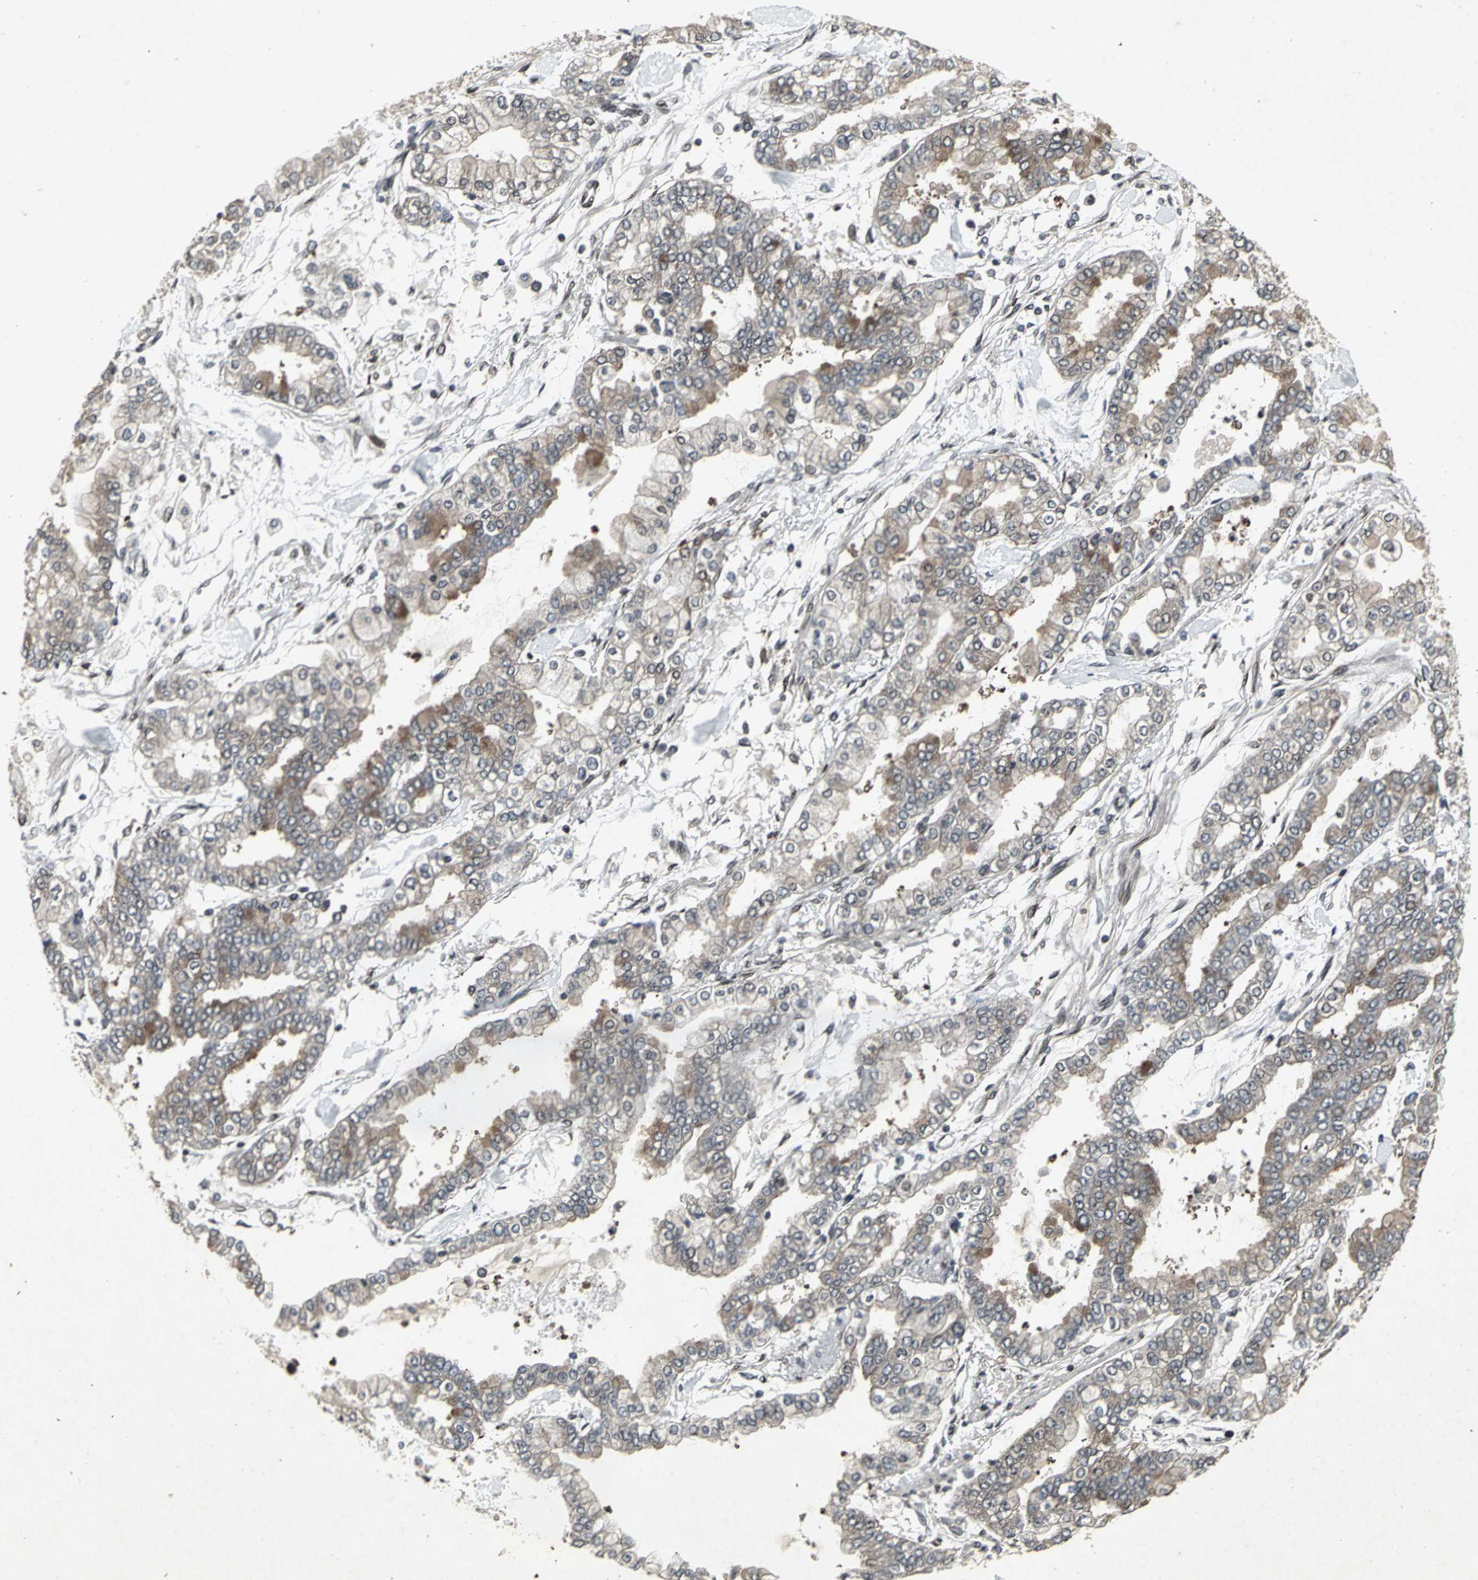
{"staining": {"intensity": "weak", "quantity": "25%-75%", "location": "cytoplasmic/membranous"}, "tissue": "stomach cancer", "cell_type": "Tumor cells", "image_type": "cancer", "snomed": [{"axis": "morphology", "description": "Normal tissue, NOS"}, {"axis": "morphology", "description": "Adenocarcinoma, NOS"}, {"axis": "topography", "description": "Stomach, upper"}, {"axis": "topography", "description": "Stomach"}], "caption": "A low amount of weak cytoplasmic/membranous staining is identified in about 25%-75% of tumor cells in adenocarcinoma (stomach) tissue.", "gene": "SH2B3", "patient": {"sex": "male", "age": 76}}